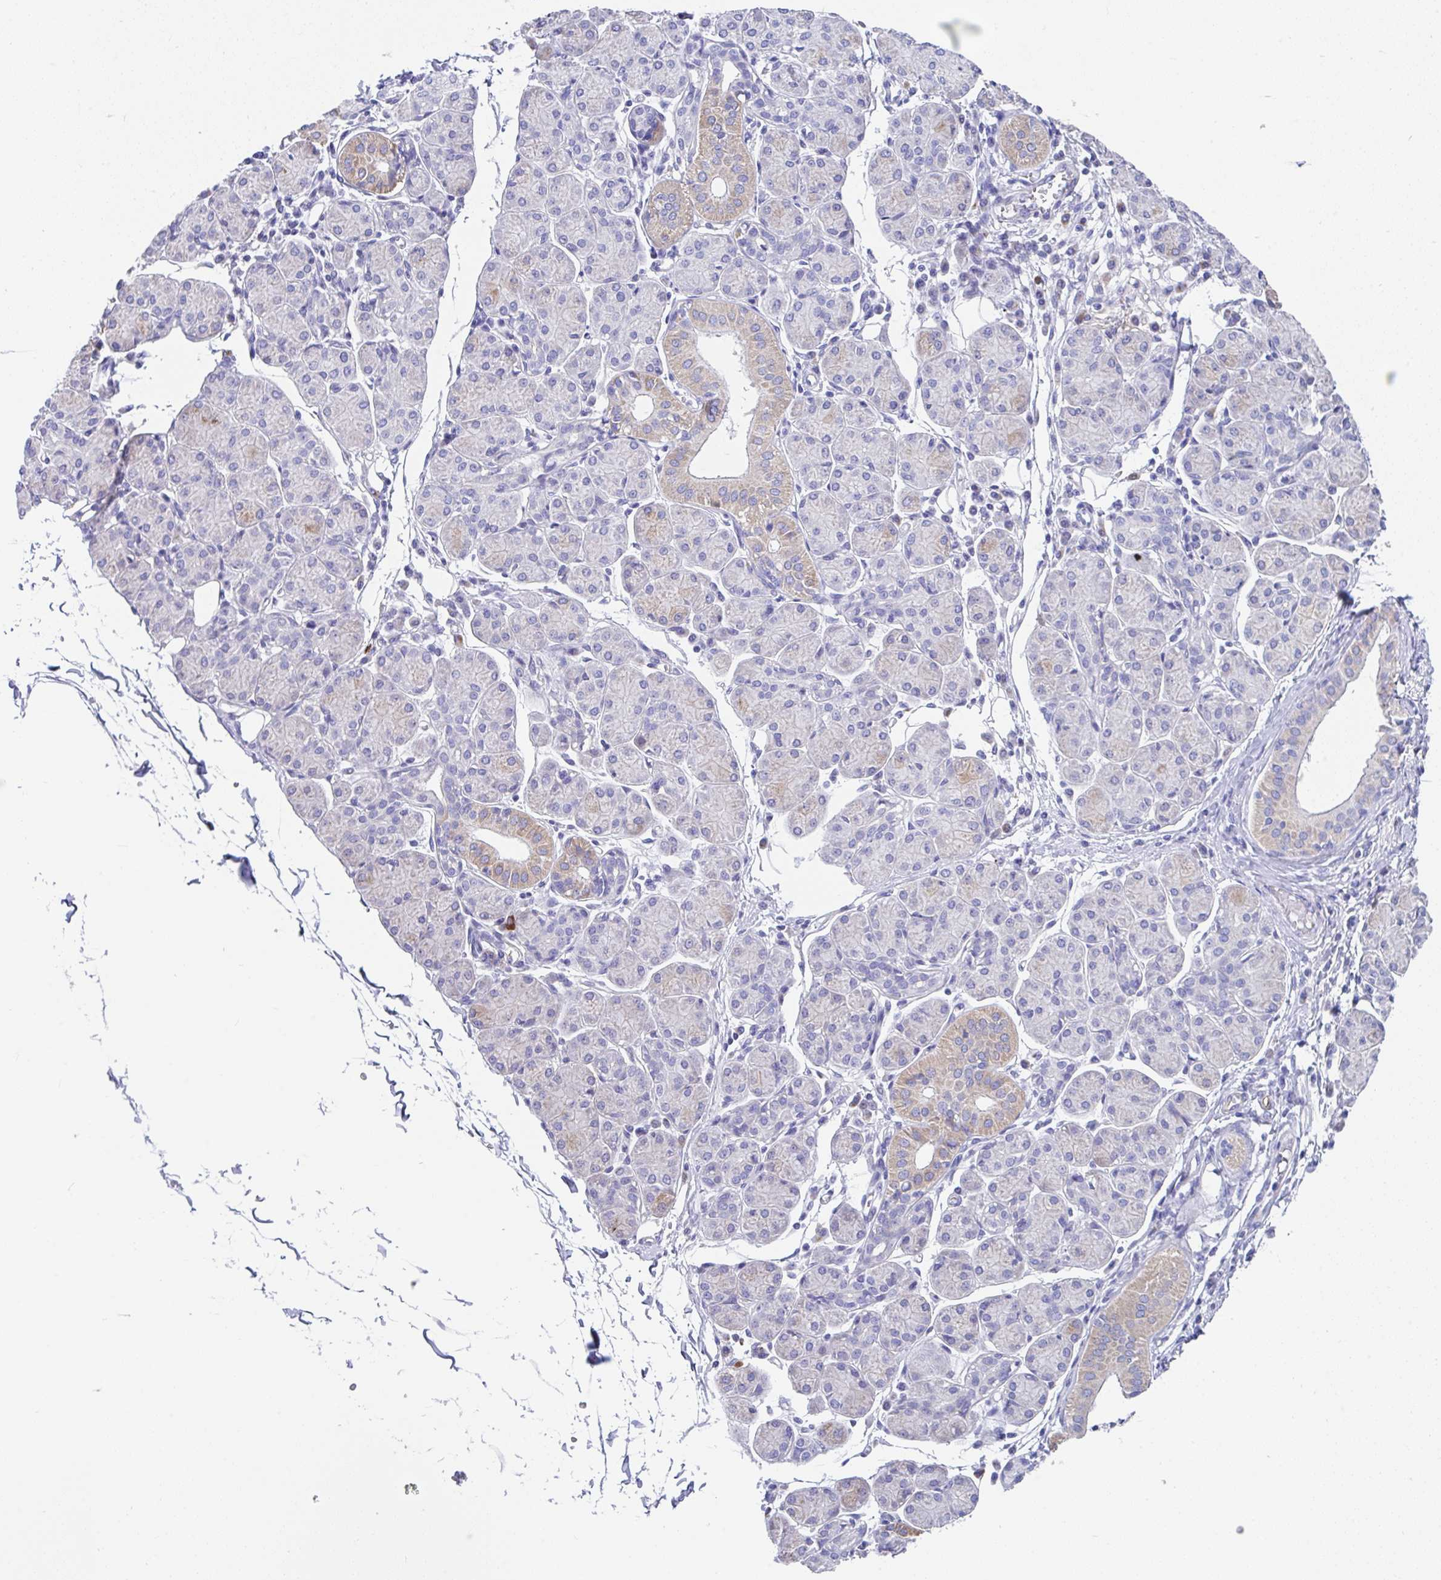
{"staining": {"intensity": "moderate", "quantity": "<25%", "location": "cytoplasmic/membranous"}, "tissue": "salivary gland", "cell_type": "Glandular cells", "image_type": "normal", "snomed": [{"axis": "morphology", "description": "Normal tissue, NOS"}, {"axis": "morphology", "description": "Inflammation, NOS"}, {"axis": "topography", "description": "Lymph node"}, {"axis": "topography", "description": "Salivary gland"}], "caption": "Glandular cells exhibit low levels of moderate cytoplasmic/membranous expression in approximately <25% of cells in unremarkable human salivary gland. The staining is performed using DAB (3,3'-diaminobenzidine) brown chromogen to label protein expression. The nuclei are counter-stained blue using hematoxylin.", "gene": "CCSAP", "patient": {"sex": "male", "age": 3}}